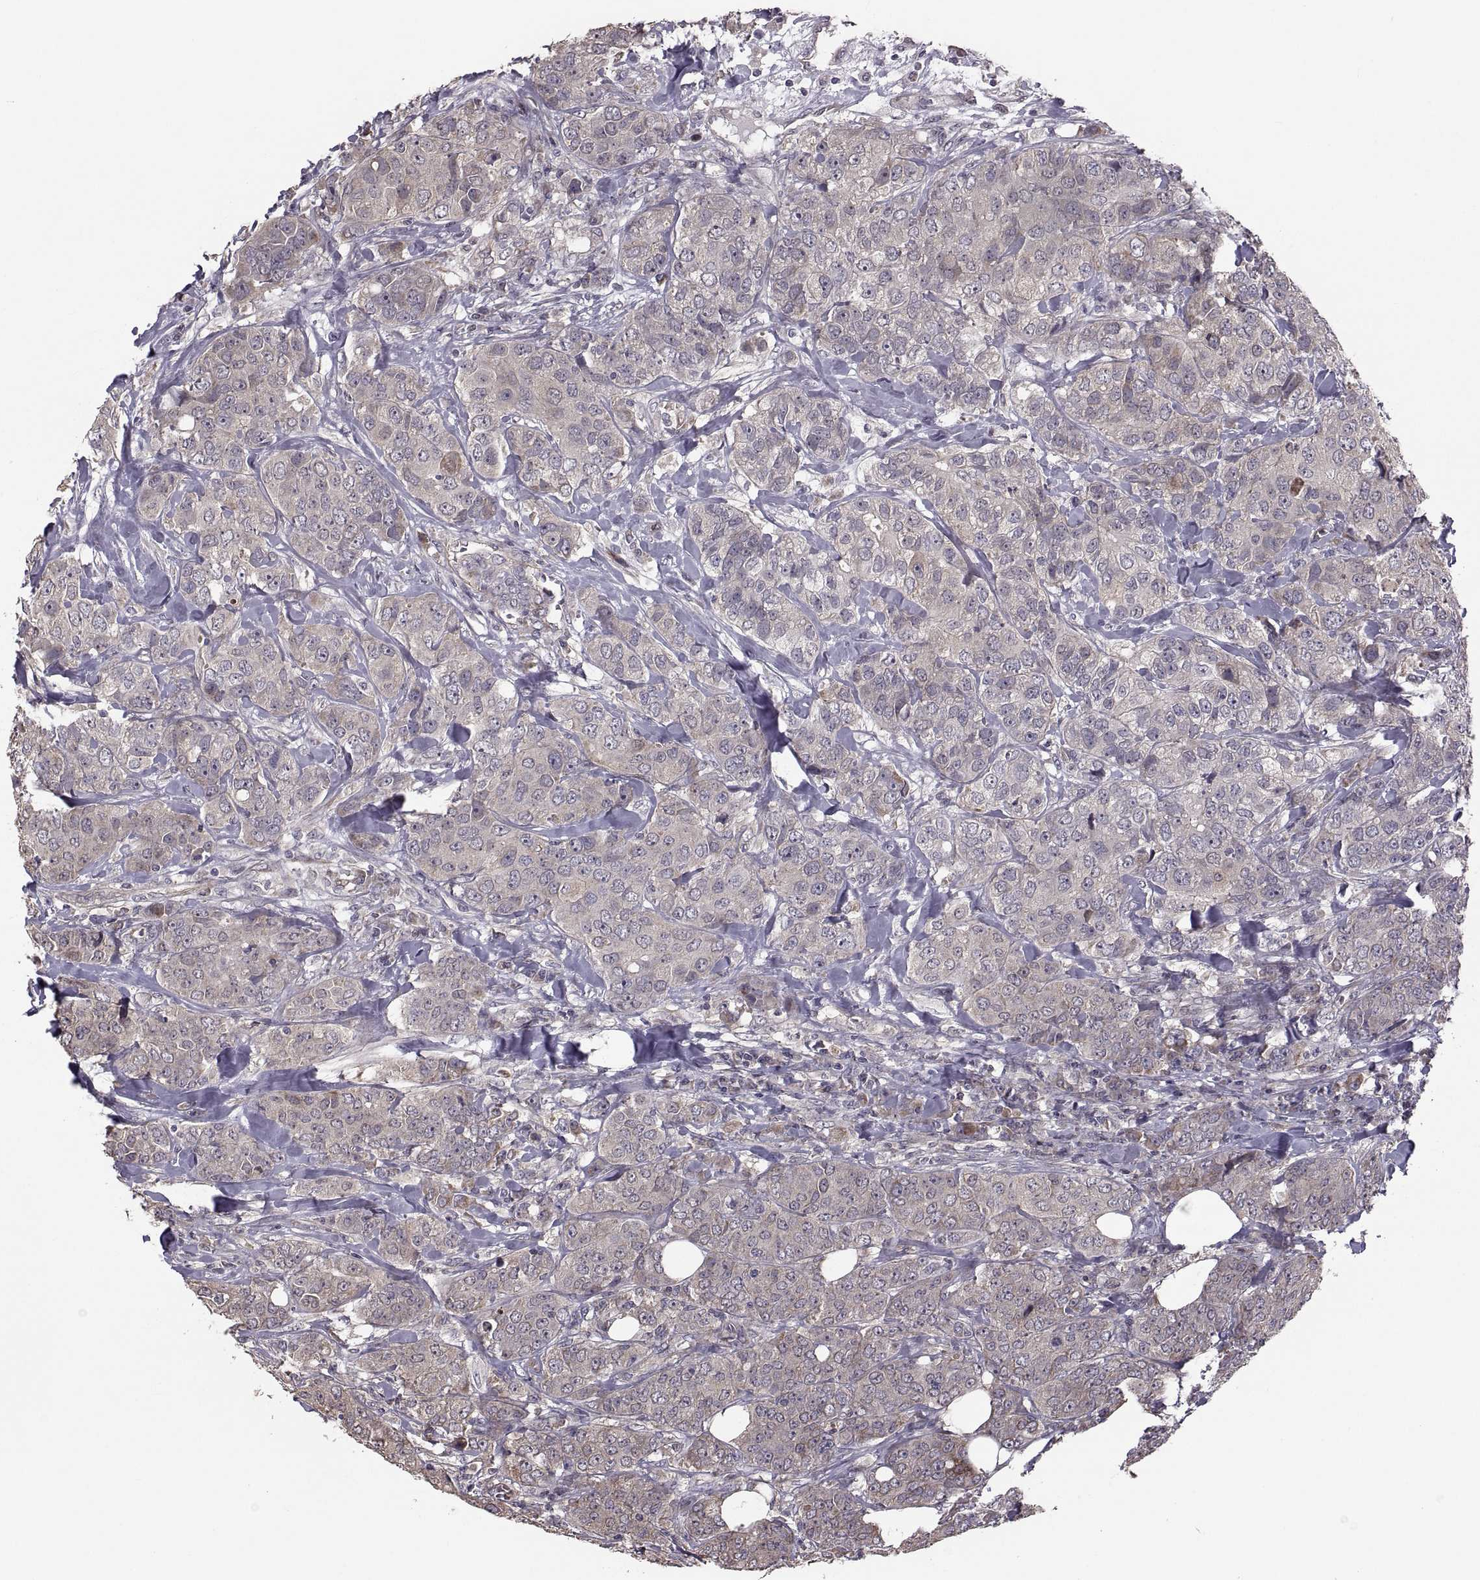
{"staining": {"intensity": "weak", "quantity": "25%-75%", "location": "cytoplasmic/membranous"}, "tissue": "breast cancer", "cell_type": "Tumor cells", "image_type": "cancer", "snomed": [{"axis": "morphology", "description": "Duct carcinoma"}, {"axis": "topography", "description": "Breast"}], "caption": "Immunohistochemistry of breast intraductal carcinoma shows low levels of weak cytoplasmic/membranous staining in about 25%-75% of tumor cells.", "gene": "PMM2", "patient": {"sex": "female", "age": 43}}